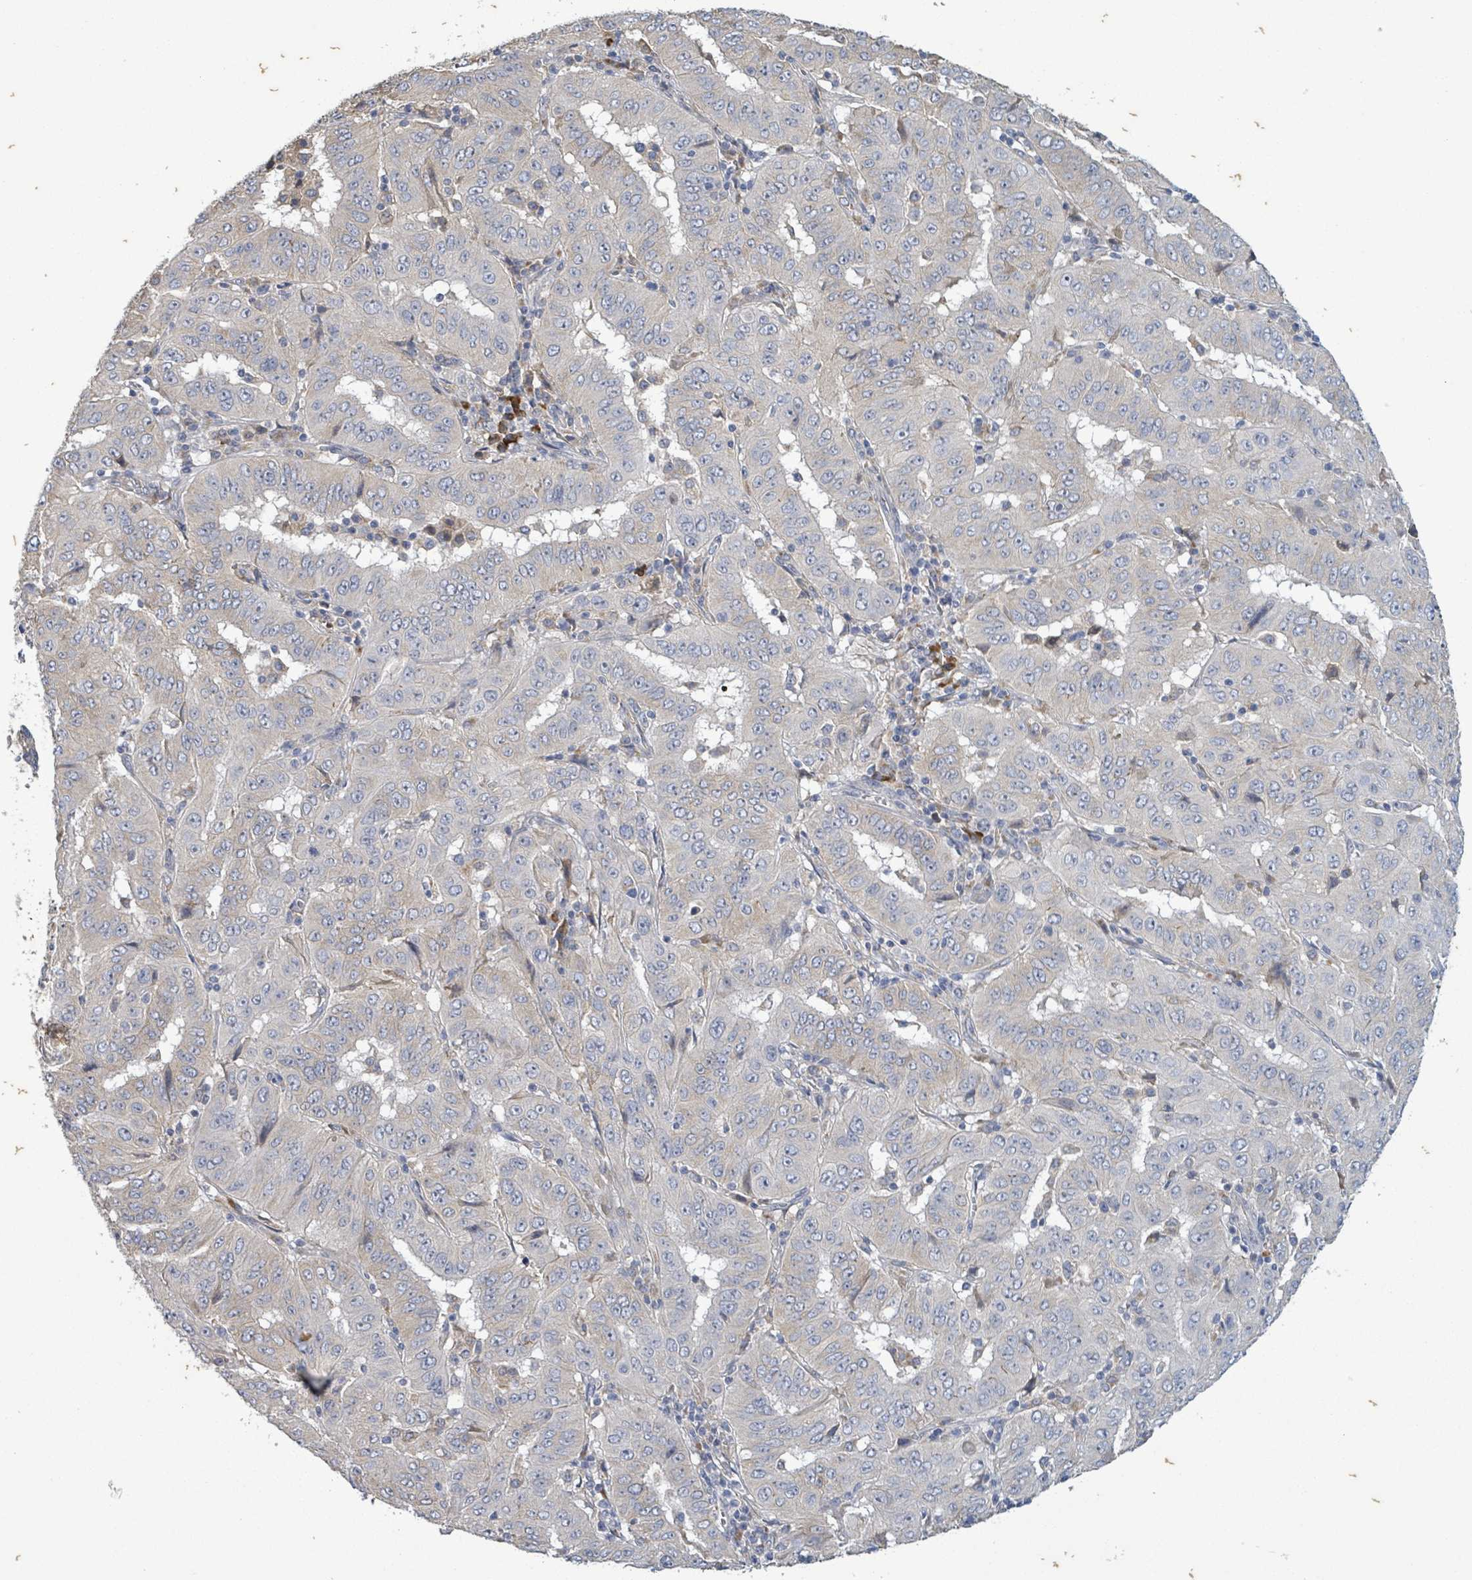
{"staining": {"intensity": "negative", "quantity": "none", "location": "none"}, "tissue": "pancreatic cancer", "cell_type": "Tumor cells", "image_type": "cancer", "snomed": [{"axis": "morphology", "description": "Adenocarcinoma, NOS"}, {"axis": "topography", "description": "Pancreas"}], "caption": "This is an IHC image of human pancreatic cancer. There is no positivity in tumor cells.", "gene": "ATP13A1", "patient": {"sex": "male", "age": 63}}